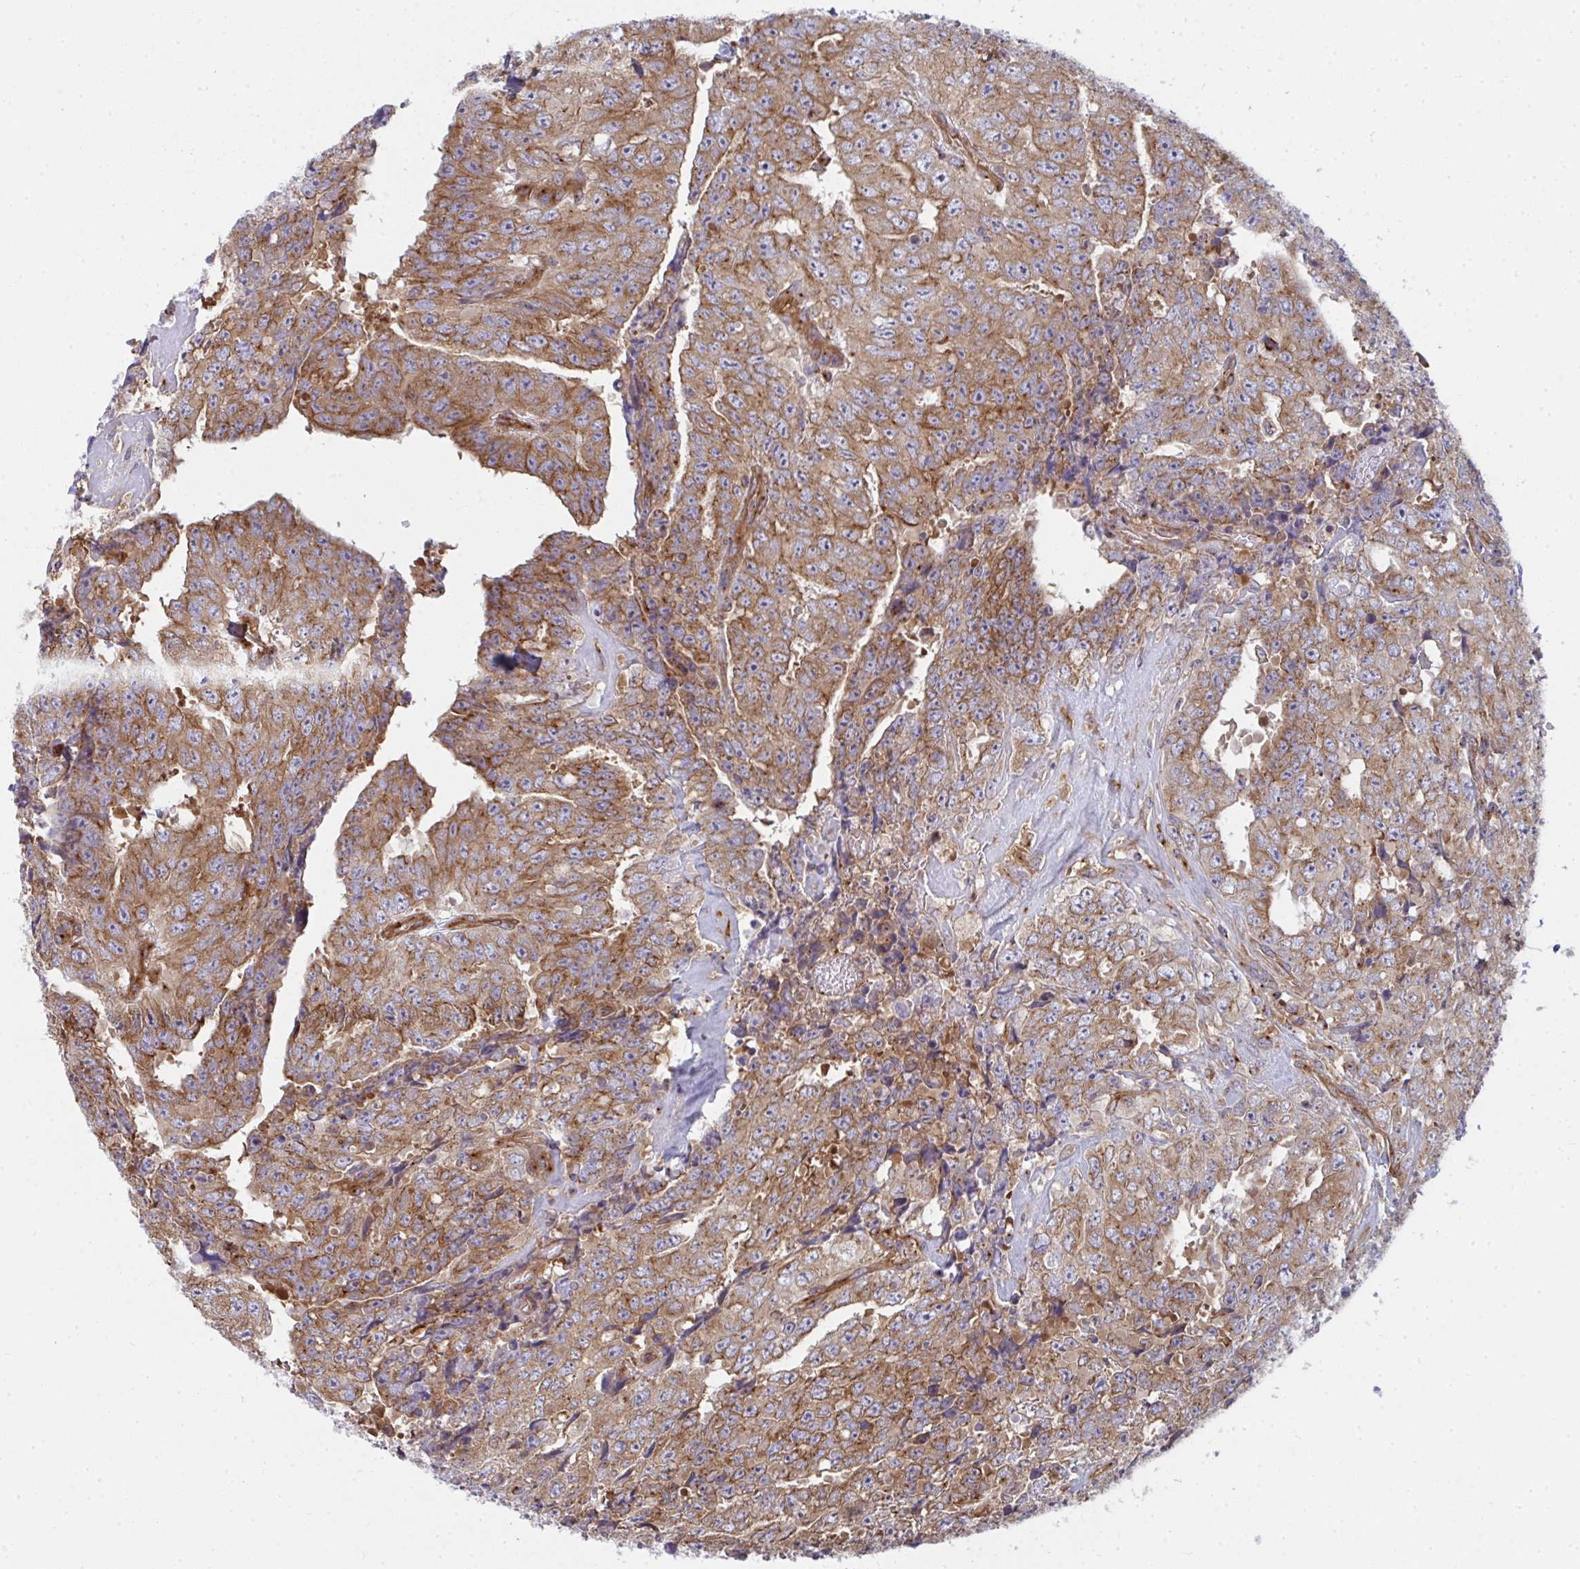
{"staining": {"intensity": "moderate", "quantity": ">75%", "location": "cytoplasmic/membranous"}, "tissue": "testis cancer", "cell_type": "Tumor cells", "image_type": "cancer", "snomed": [{"axis": "morphology", "description": "Carcinoma, Embryonal, NOS"}, {"axis": "topography", "description": "Testis"}], "caption": "Protein analysis of testis cancer tissue demonstrates moderate cytoplasmic/membranous positivity in approximately >75% of tumor cells.", "gene": "DYNC1I2", "patient": {"sex": "male", "age": 24}}